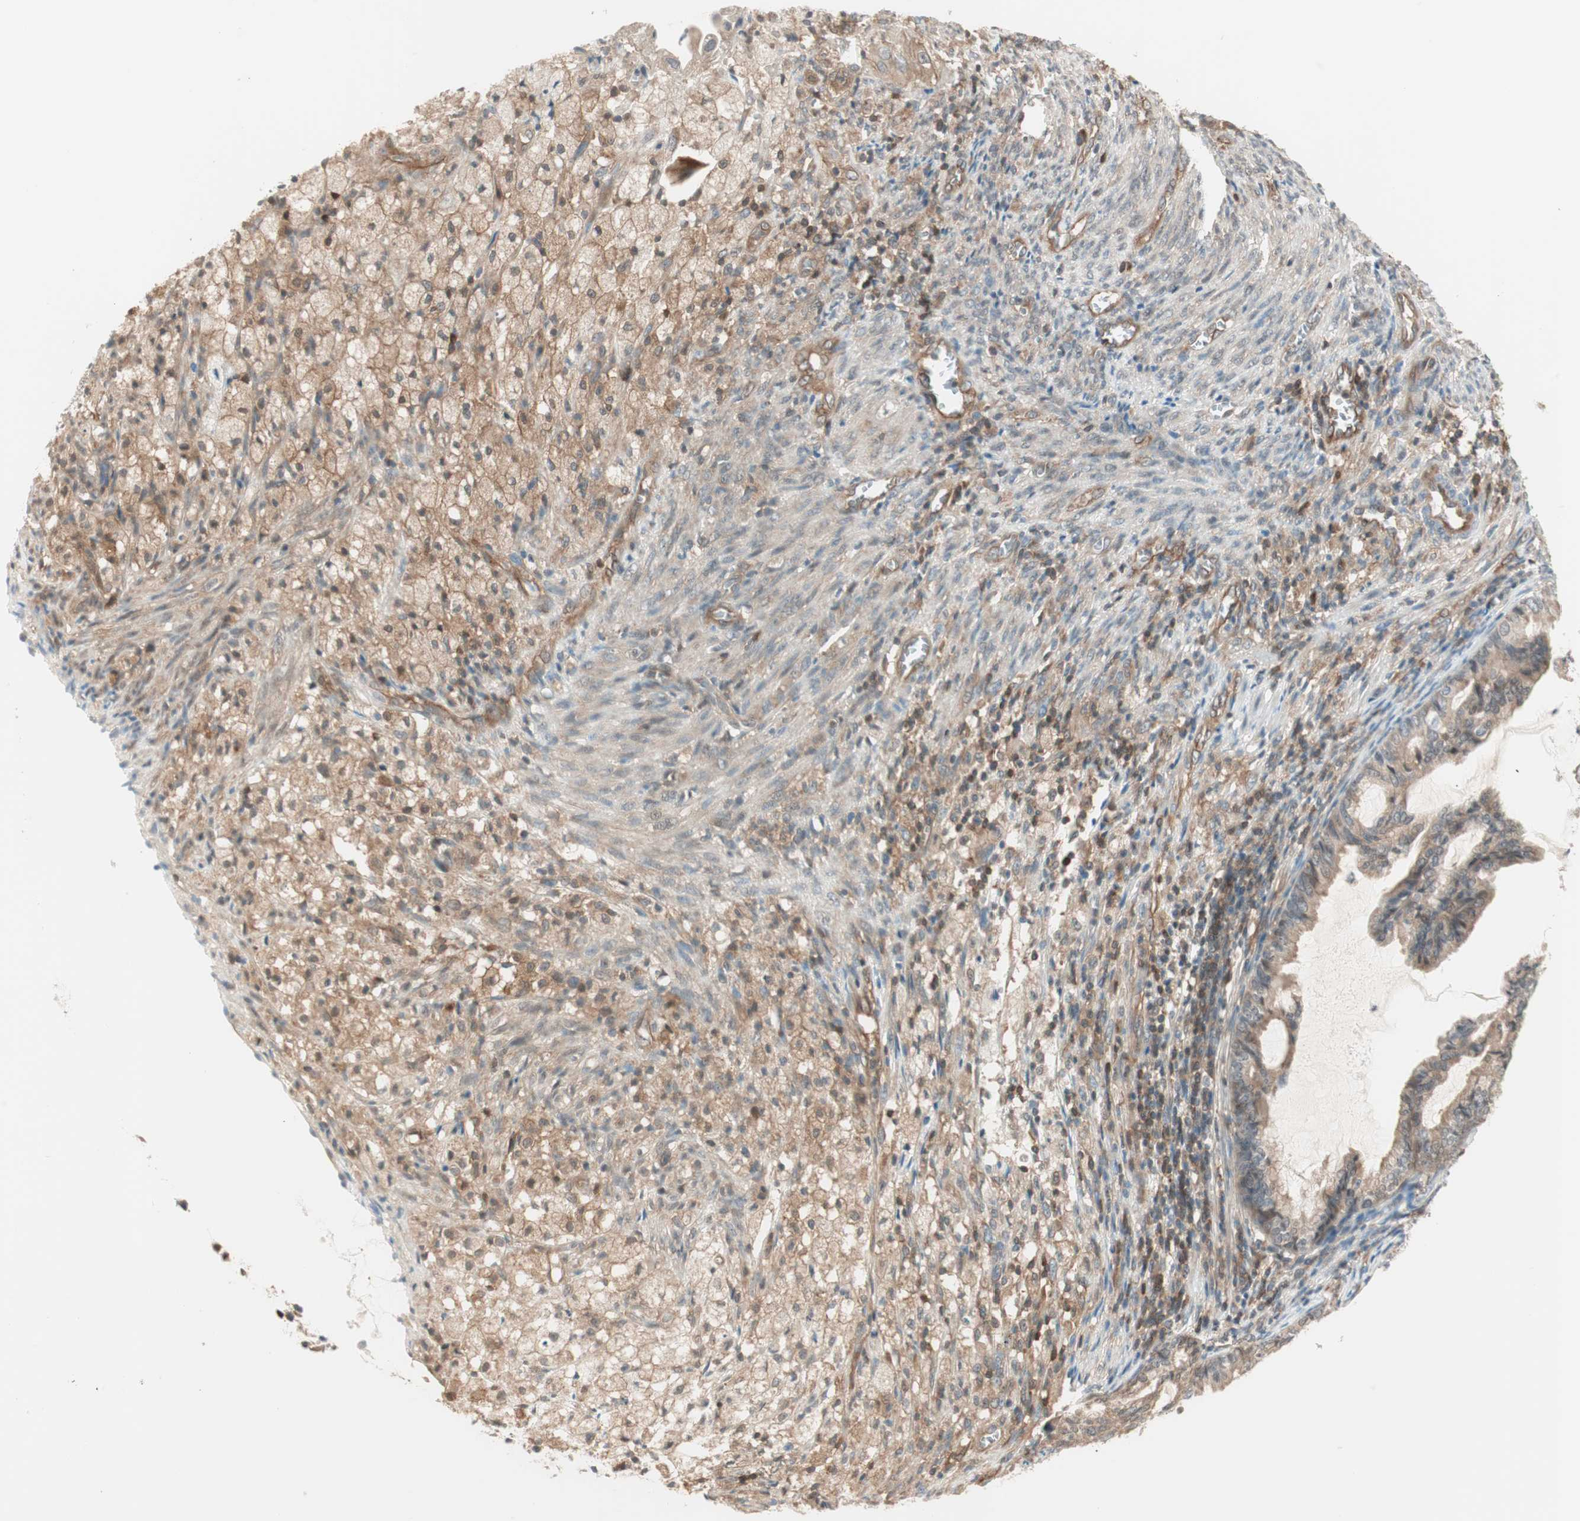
{"staining": {"intensity": "weak", "quantity": ">75%", "location": "cytoplasmic/membranous"}, "tissue": "cervical cancer", "cell_type": "Tumor cells", "image_type": "cancer", "snomed": [{"axis": "morphology", "description": "Normal tissue, NOS"}, {"axis": "morphology", "description": "Adenocarcinoma, NOS"}, {"axis": "topography", "description": "Cervix"}, {"axis": "topography", "description": "Endometrium"}], "caption": "Human cervical cancer (adenocarcinoma) stained with a brown dye demonstrates weak cytoplasmic/membranous positive expression in approximately >75% of tumor cells.", "gene": "GALT", "patient": {"sex": "female", "age": 86}}